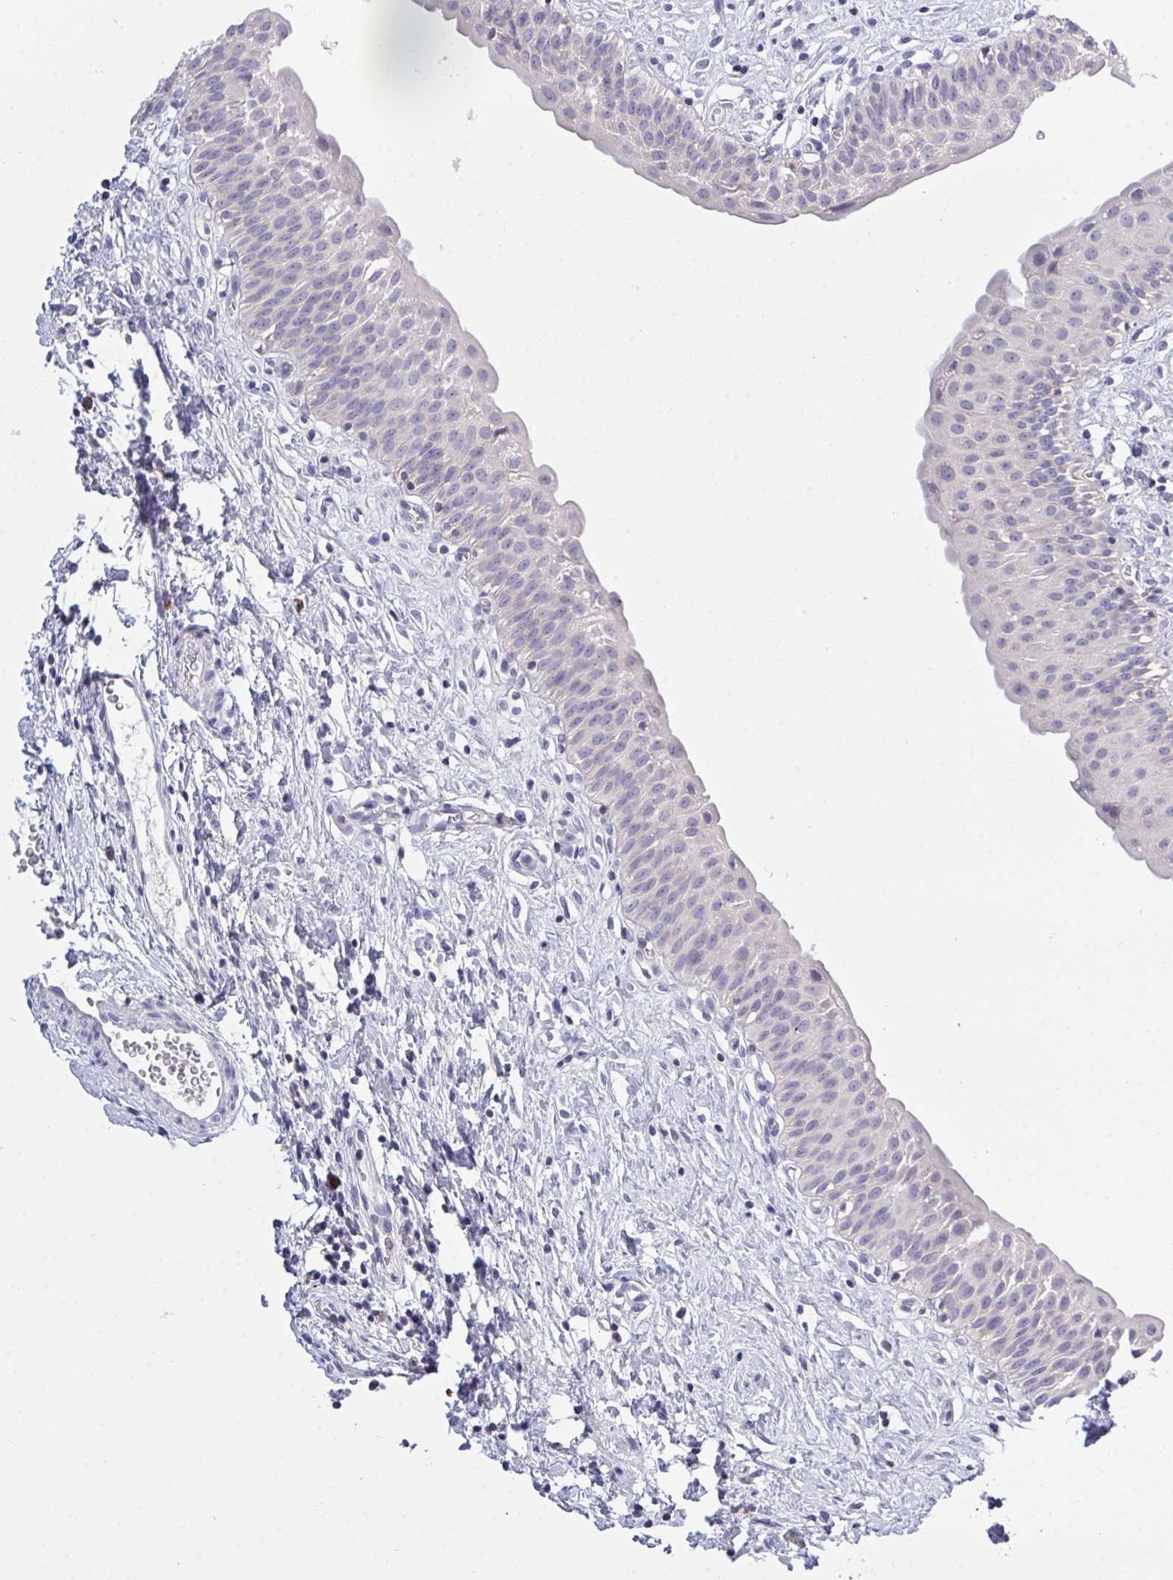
{"staining": {"intensity": "negative", "quantity": "none", "location": "none"}, "tissue": "urinary bladder", "cell_type": "Urothelial cells", "image_type": "normal", "snomed": [{"axis": "morphology", "description": "Normal tissue, NOS"}, {"axis": "topography", "description": "Urinary bladder"}], "caption": "A high-resolution micrograph shows IHC staining of benign urinary bladder, which demonstrates no significant expression in urothelial cells.", "gene": "LRRC58", "patient": {"sex": "male", "age": 51}}